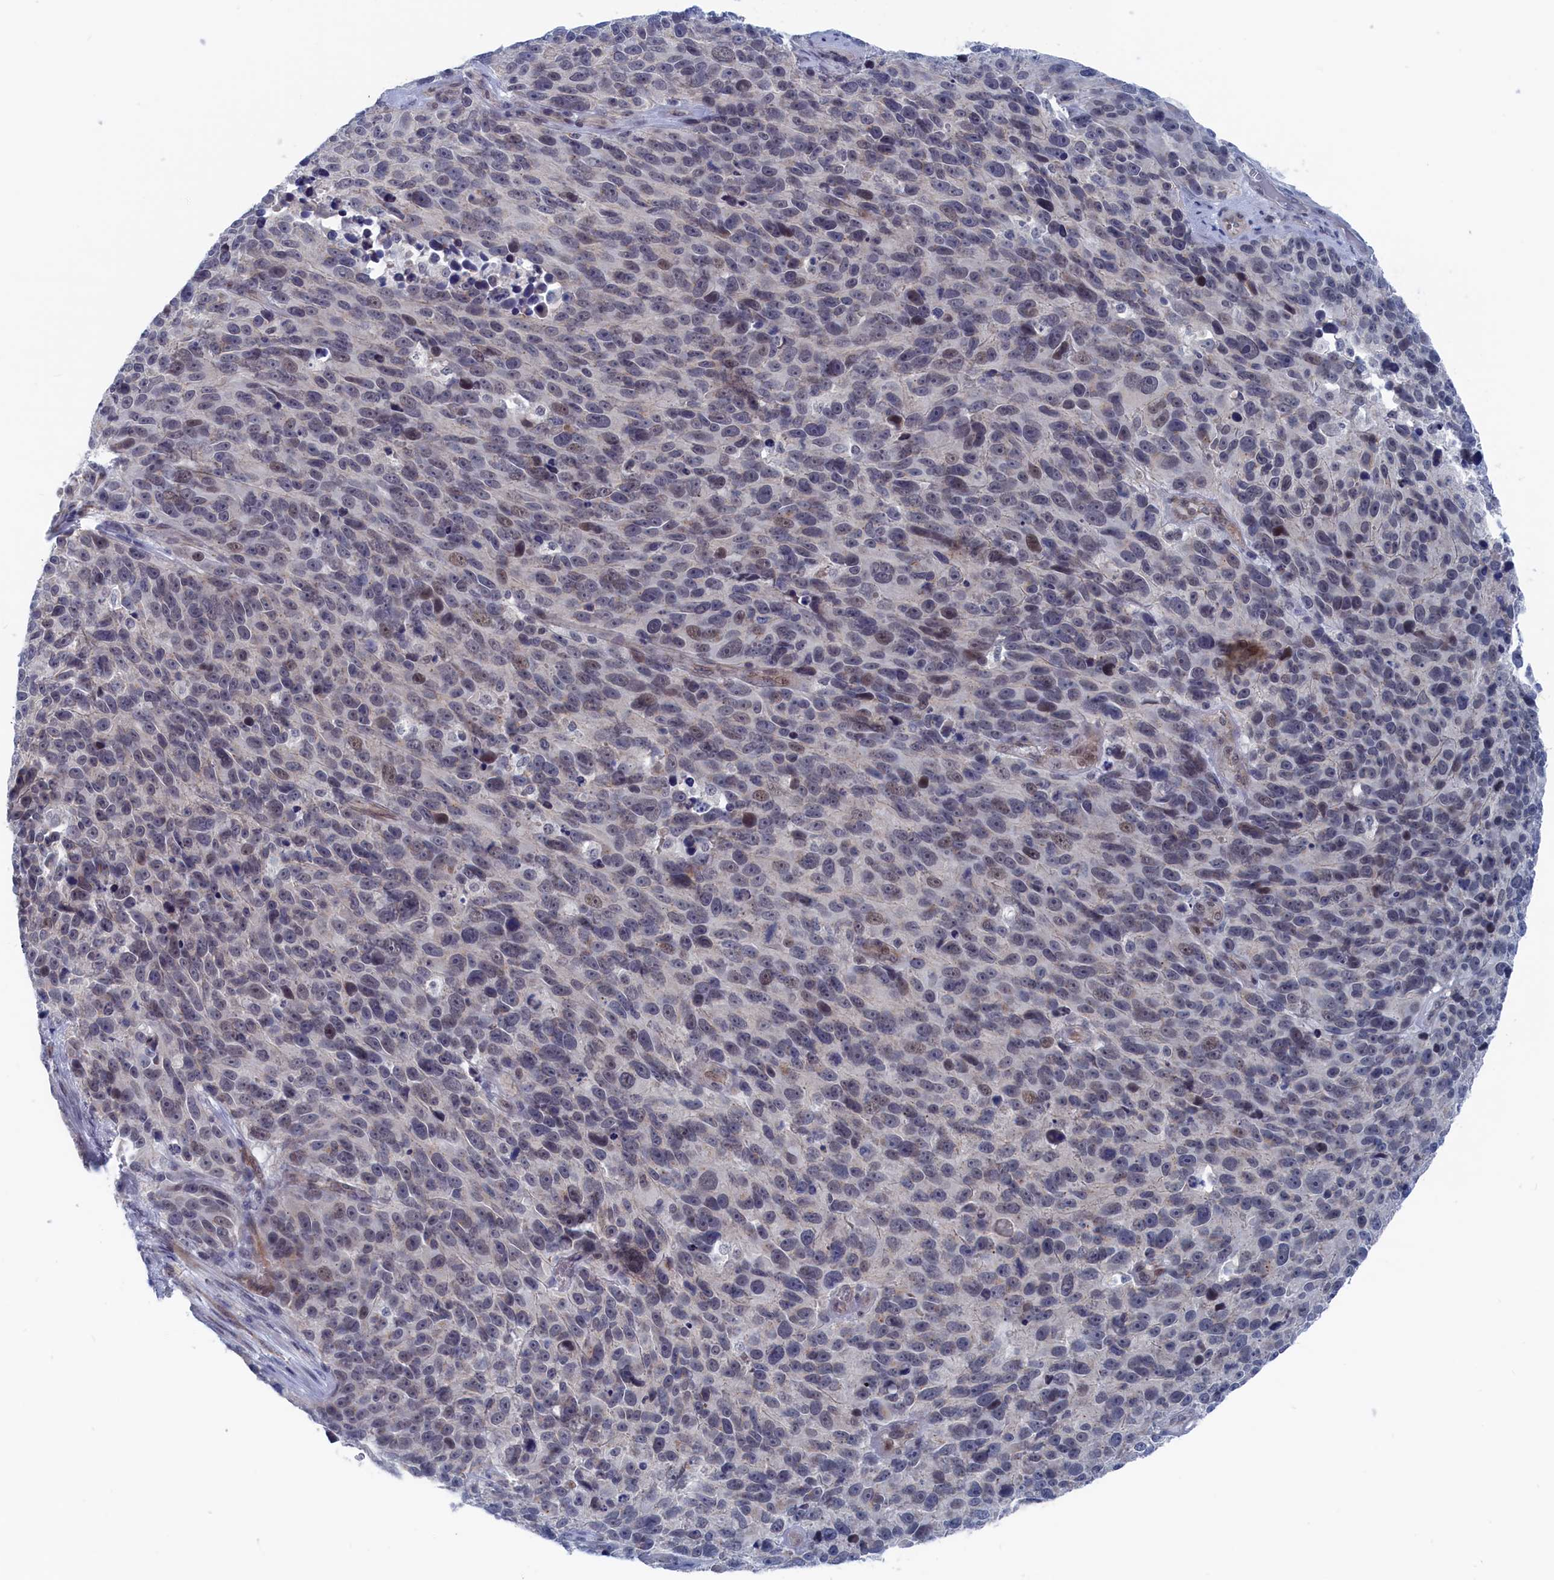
{"staining": {"intensity": "weak", "quantity": "<25%", "location": "nuclear"}, "tissue": "melanoma", "cell_type": "Tumor cells", "image_type": "cancer", "snomed": [{"axis": "morphology", "description": "Malignant melanoma, NOS"}, {"axis": "topography", "description": "Skin"}], "caption": "Immunohistochemical staining of melanoma displays no significant expression in tumor cells. The staining is performed using DAB brown chromogen with nuclei counter-stained in using hematoxylin.", "gene": "MARCHF3", "patient": {"sex": "male", "age": 84}}